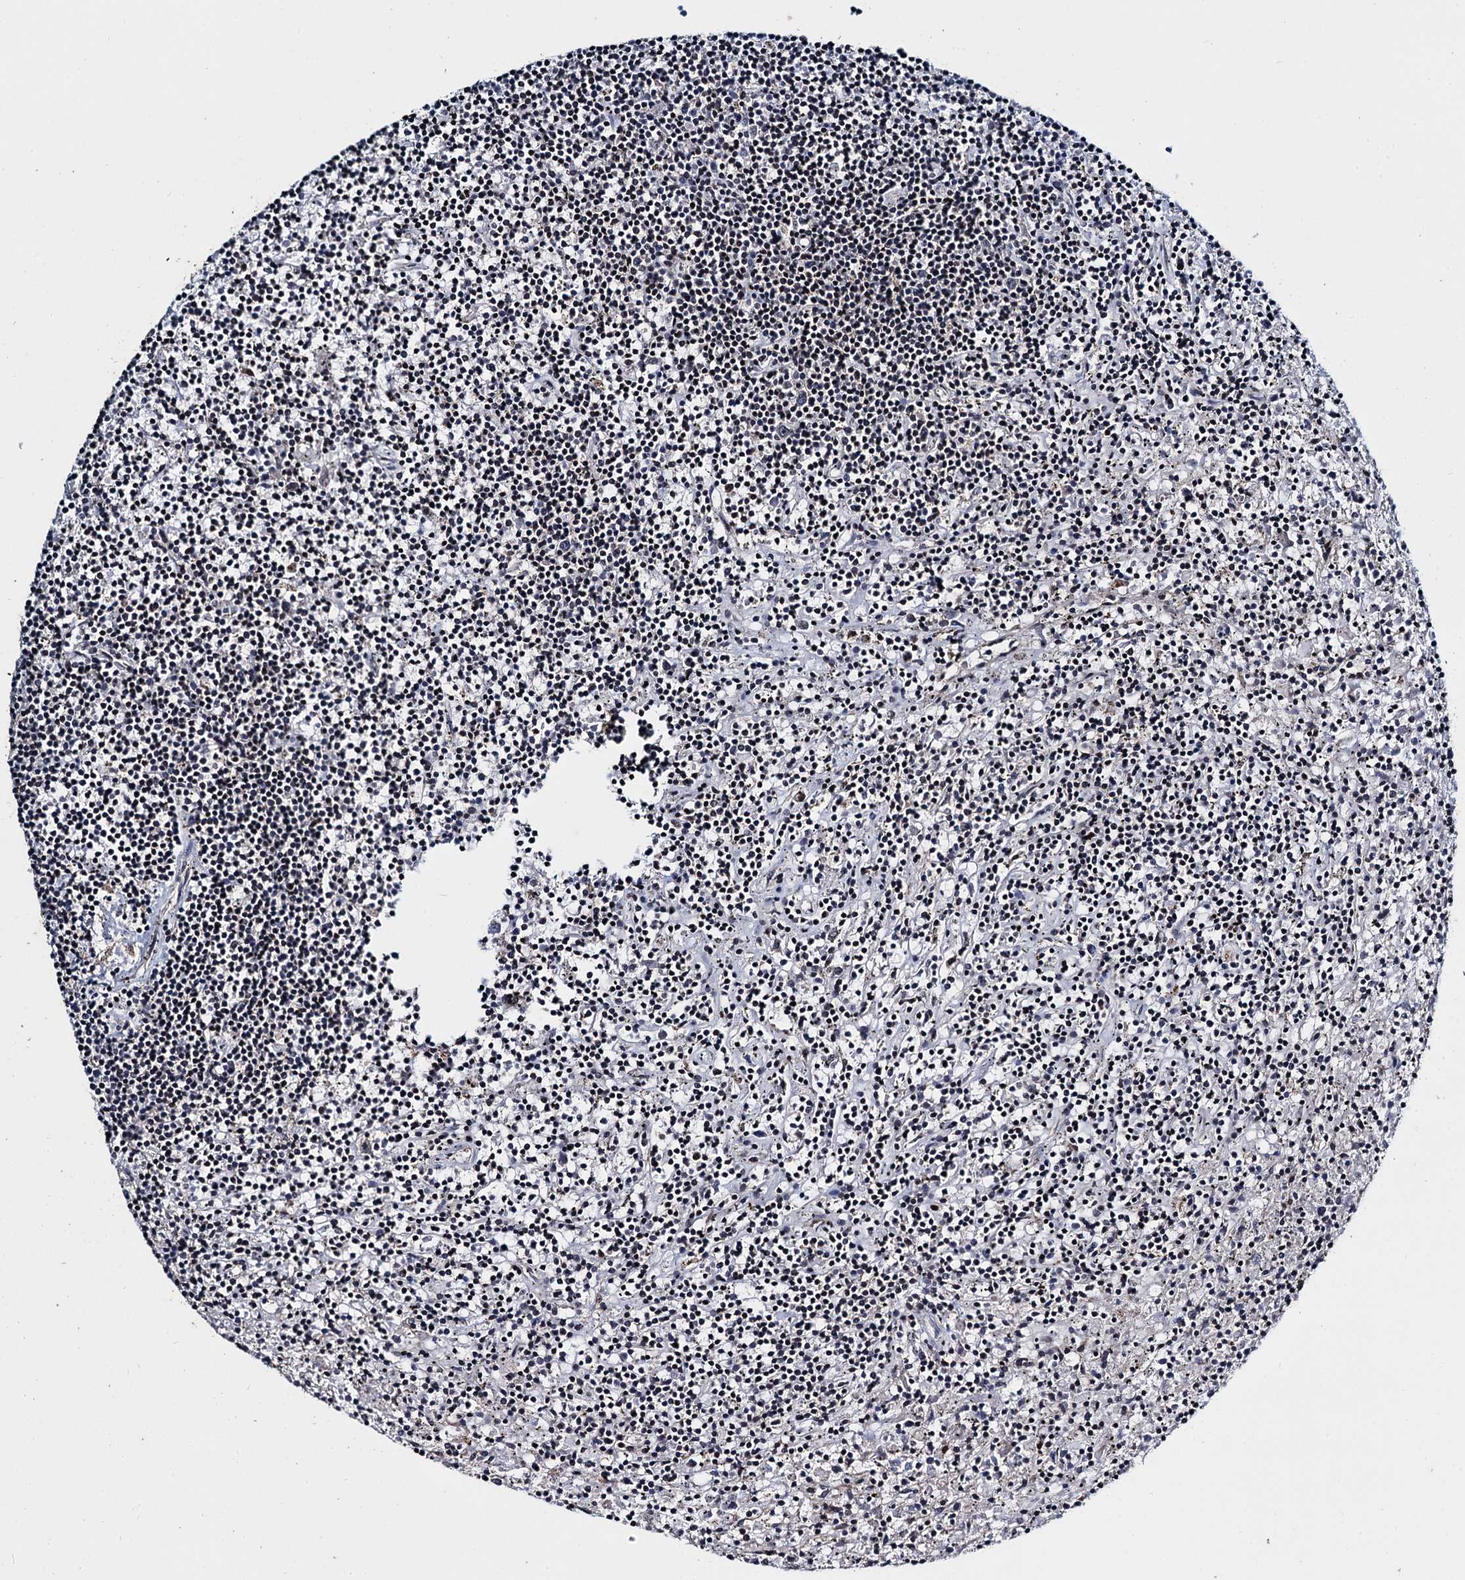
{"staining": {"intensity": "negative", "quantity": "none", "location": "none"}, "tissue": "lymphoma", "cell_type": "Tumor cells", "image_type": "cancer", "snomed": [{"axis": "morphology", "description": "Malignant lymphoma, non-Hodgkin's type, Low grade"}, {"axis": "topography", "description": "Spleen"}], "caption": "Immunohistochemistry (IHC) photomicrograph of human malignant lymphoma, non-Hodgkin's type (low-grade) stained for a protein (brown), which shows no staining in tumor cells. (DAB (3,3'-diaminobenzidine) immunohistochemistry with hematoxylin counter stain).", "gene": "ARHGAP42", "patient": {"sex": "male", "age": 76}}